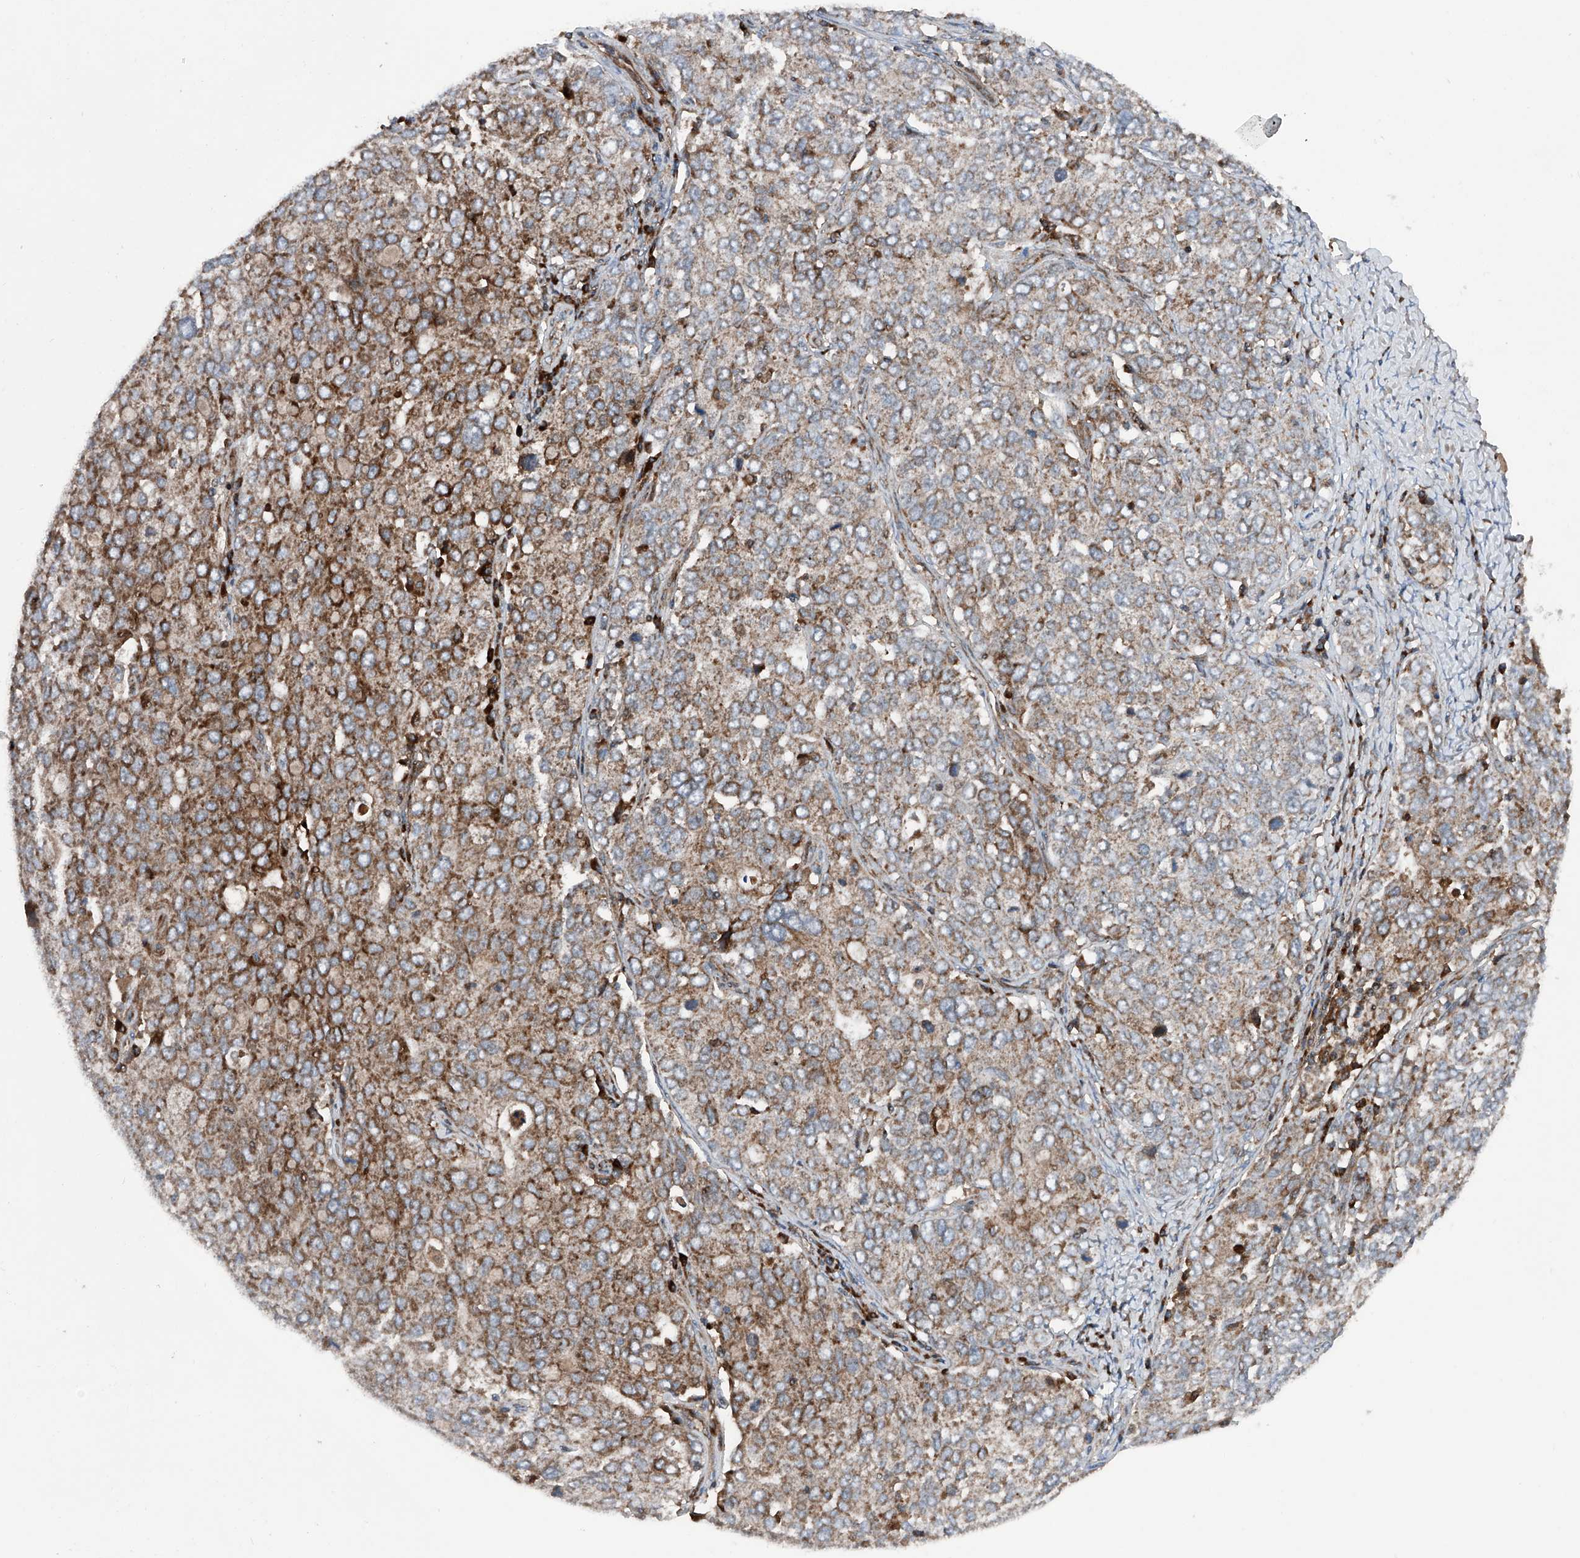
{"staining": {"intensity": "moderate", "quantity": ">75%", "location": "cytoplasmic/membranous"}, "tissue": "ovarian cancer", "cell_type": "Tumor cells", "image_type": "cancer", "snomed": [{"axis": "morphology", "description": "Carcinoma, endometroid"}, {"axis": "topography", "description": "Ovary"}], "caption": "The image shows staining of ovarian cancer (endometroid carcinoma), revealing moderate cytoplasmic/membranous protein expression (brown color) within tumor cells.", "gene": "DAD1", "patient": {"sex": "female", "age": 62}}